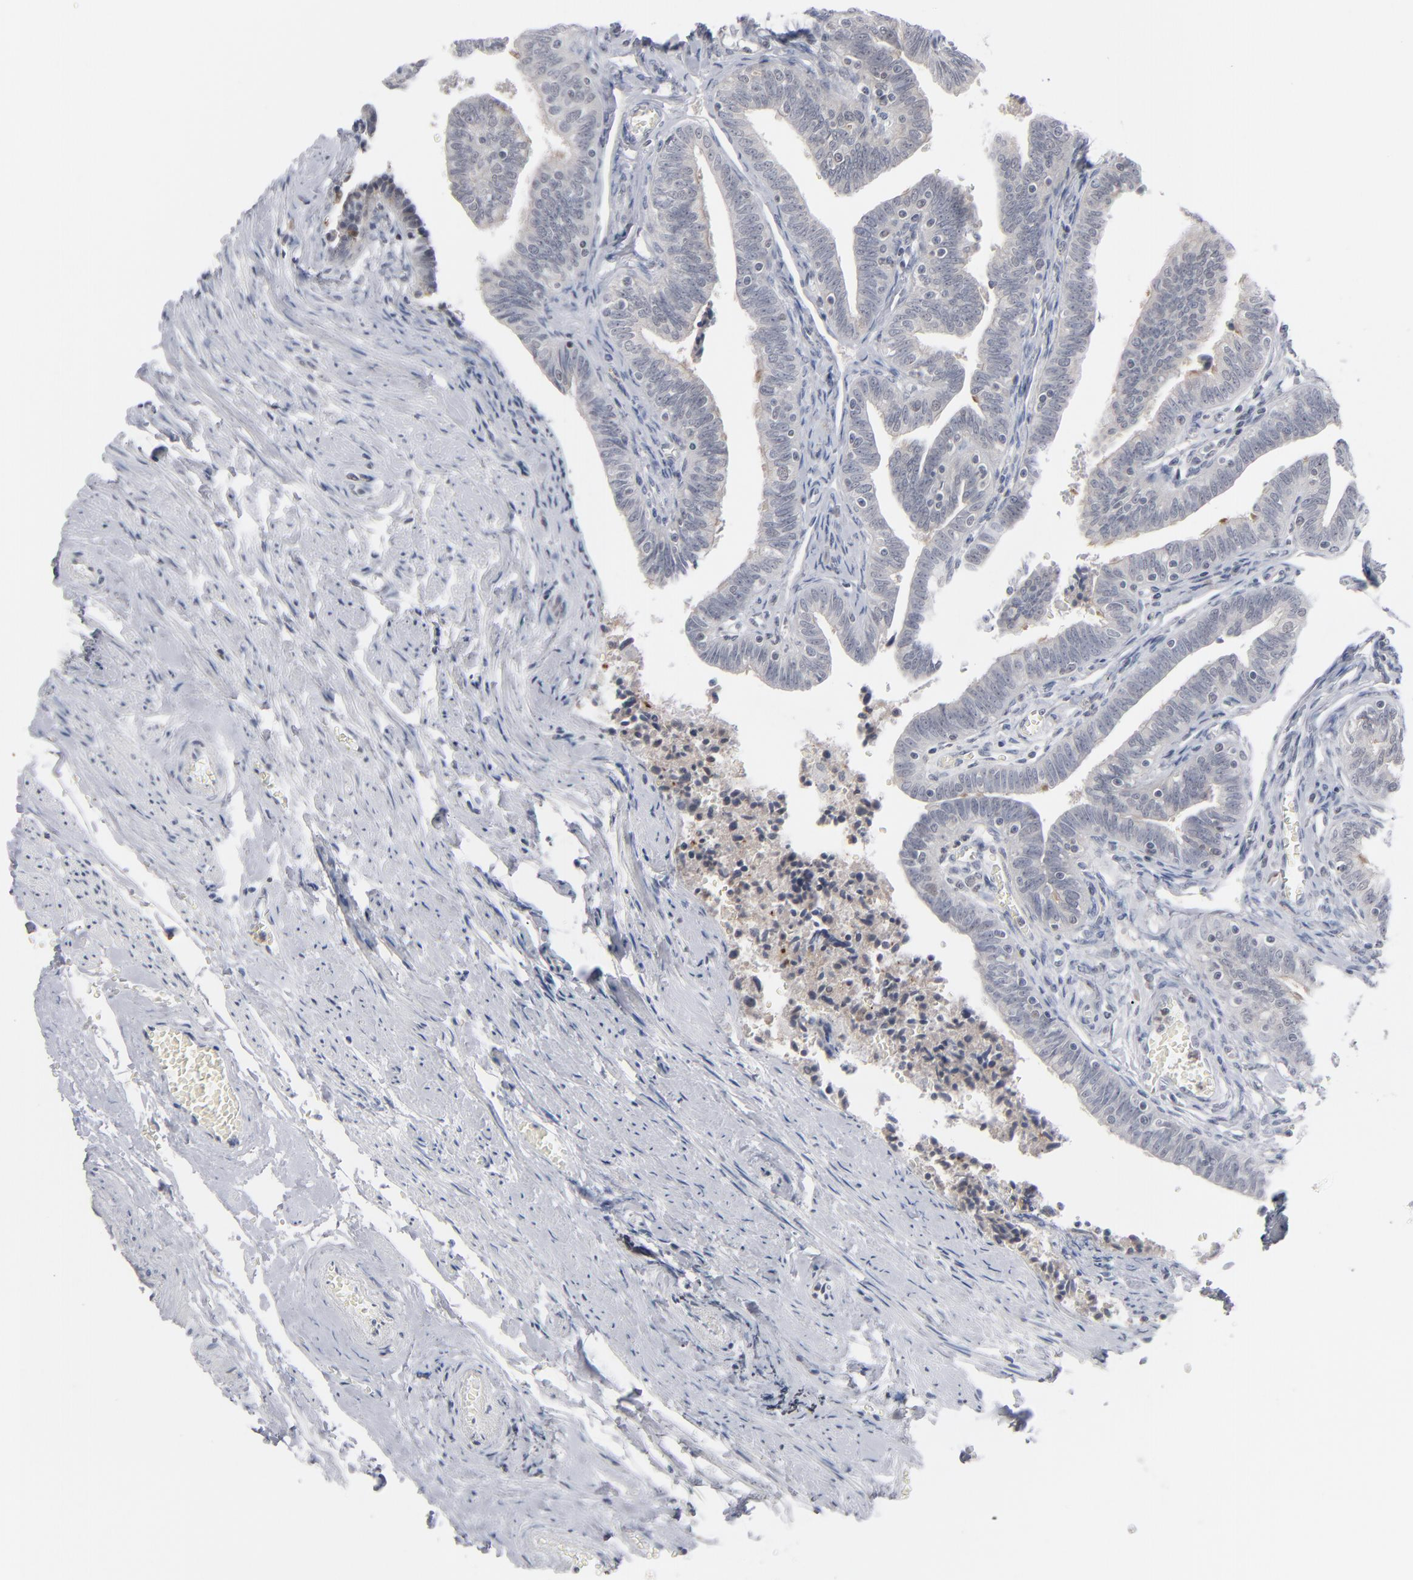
{"staining": {"intensity": "weak", "quantity": "25%-75%", "location": "cytoplasmic/membranous"}, "tissue": "fallopian tube", "cell_type": "Glandular cells", "image_type": "normal", "snomed": [{"axis": "morphology", "description": "Normal tissue, NOS"}, {"axis": "topography", "description": "Fallopian tube"}, {"axis": "topography", "description": "Ovary"}], "caption": "Approximately 25%-75% of glandular cells in normal fallopian tube display weak cytoplasmic/membranous protein staining as visualized by brown immunohistochemical staining.", "gene": "POF1B", "patient": {"sex": "female", "age": 69}}